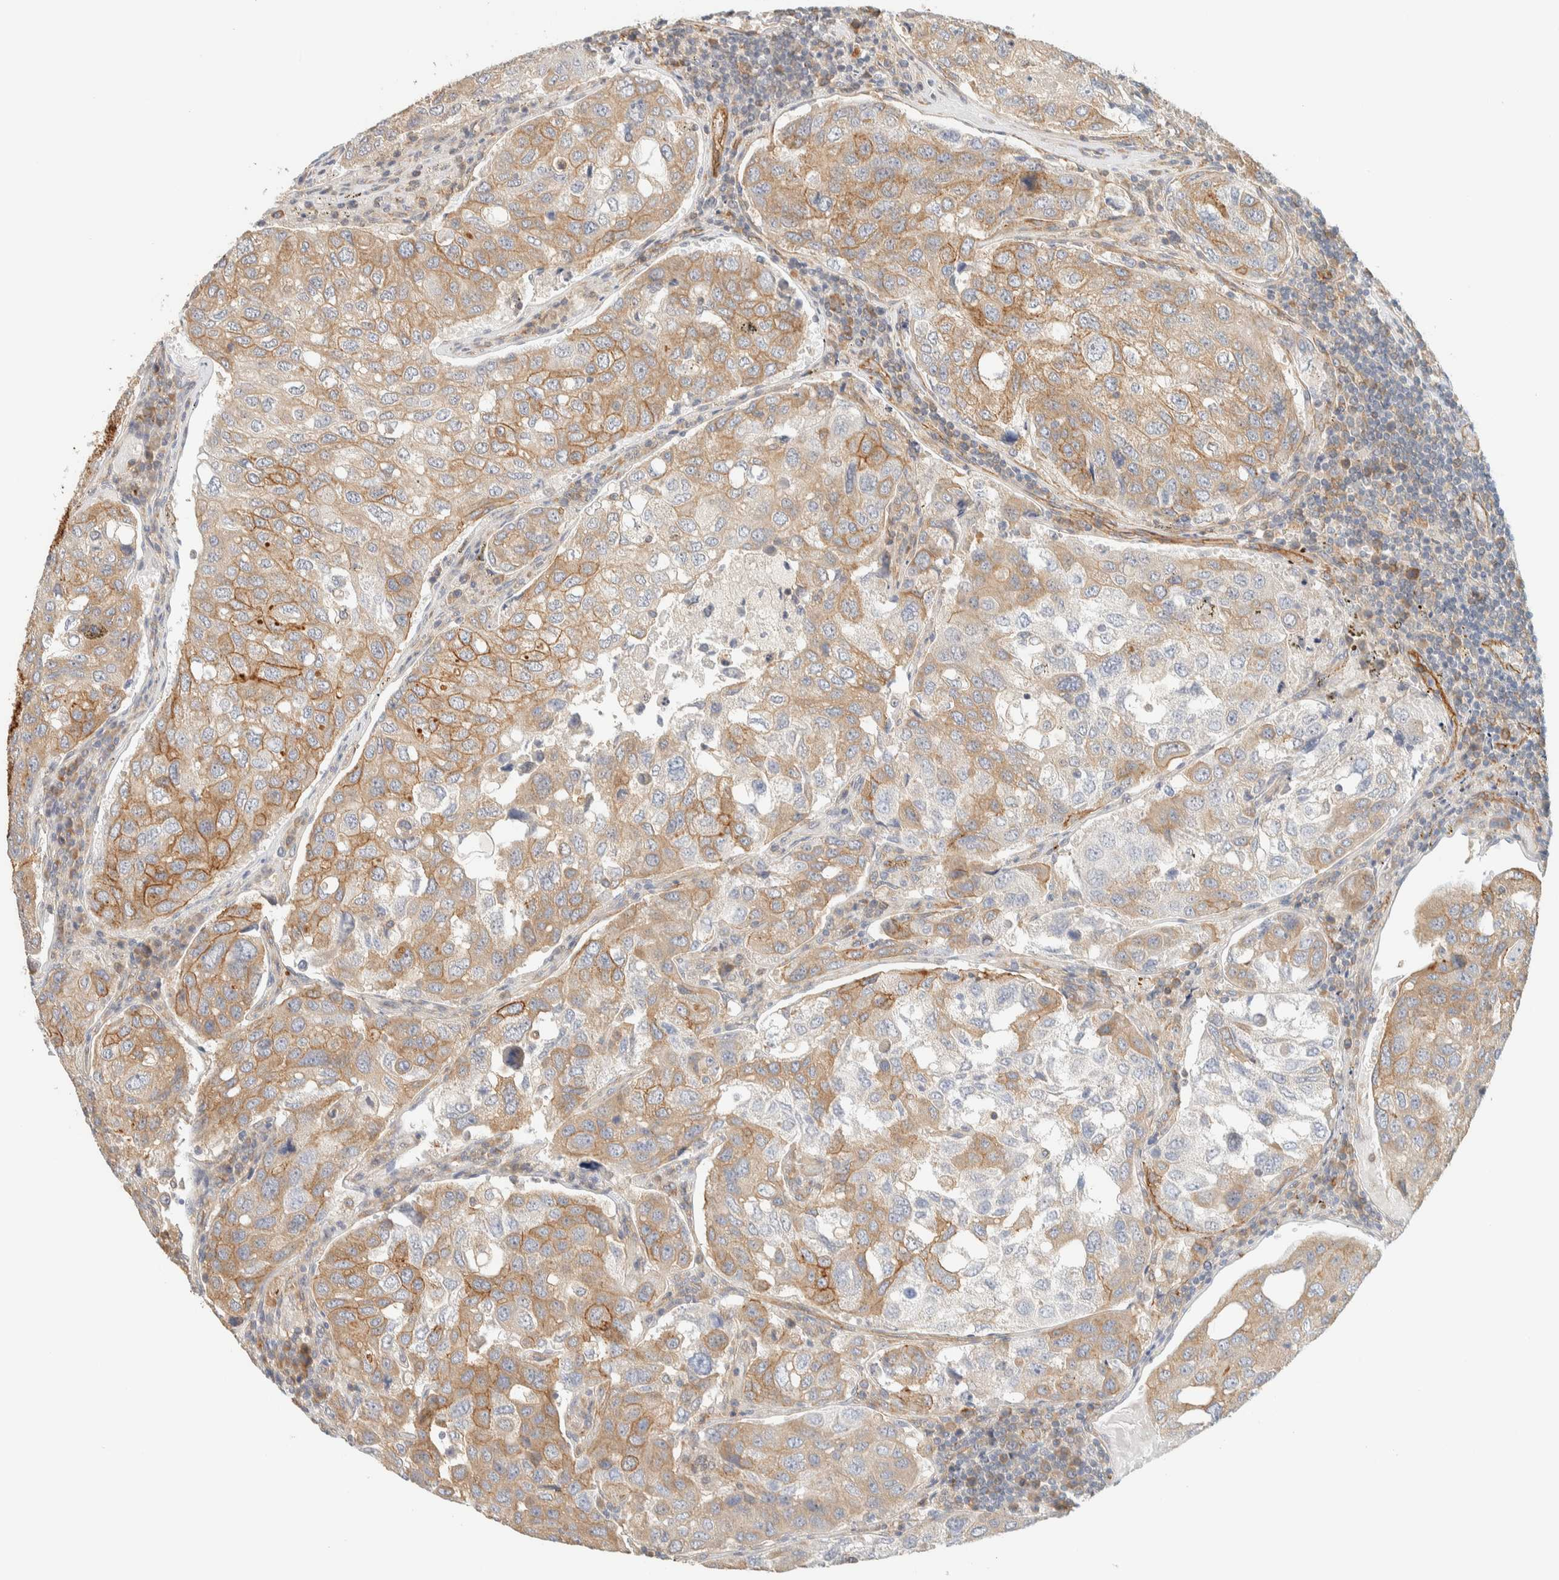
{"staining": {"intensity": "weak", "quantity": "25%-75%", "location": "cytoplasmic/membranous"}, "tissue": "urothelial cancer", "cell_type": "Tumor cells", "image_type": "cancer", "snomed": [{"axis": "morphology", "description": "Urothelial carcinoma, High grade"}, {"axis": "topography", "description": "Lymph node"}, {"axis": "topography", "description": "Urinary bladder"}], "caption": "Protein expression by immunohistochemistry (IHC) shows weak cytoplasmic/membranous expression in about 25%-75% of tumor cells in urothelial cancer.", "gene": "LIMA1", "patient": {"sex": "male", "age": 51}}